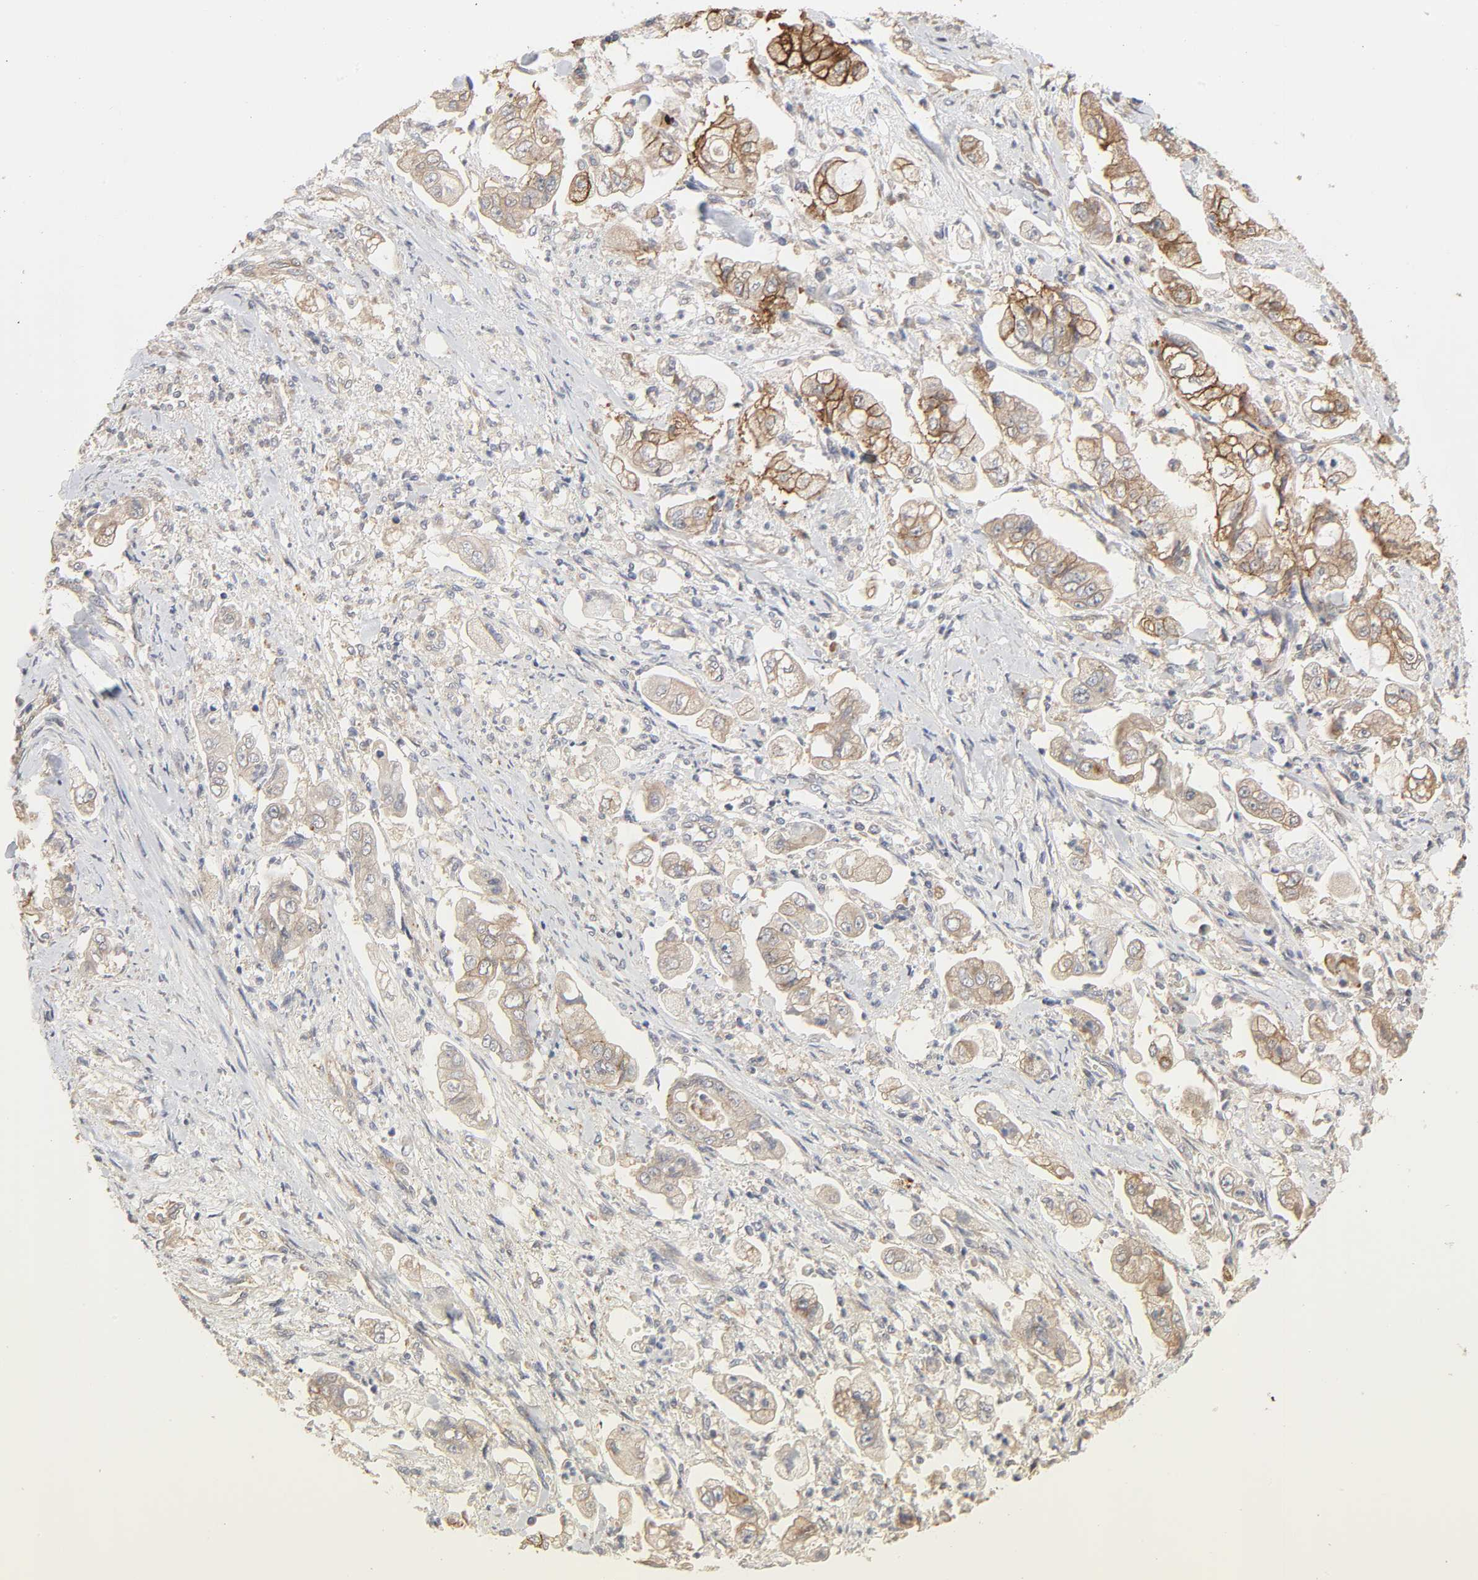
{"staining": {"intensity": "moderate", "quantity": "25%-75%", "location": "cytoplasmic/membranous"}, "tissue": "stomach cancer", "cell_type": "Tumor cells", "image_type": "cancer", "snomed": [{"axis": "morphology", "description": "Adenocarcinoma, NOS"}, {"axis": "topography", "description": "Stomach"}], "caption": "Protein expression analysis of human stomach adenocarcinoma reveals moderate cytoplasmic/membranous expression in about 25%-75% of tumor cells.", "gene": "NDRG2", "patient": {"sex": "male", "age": 62}}